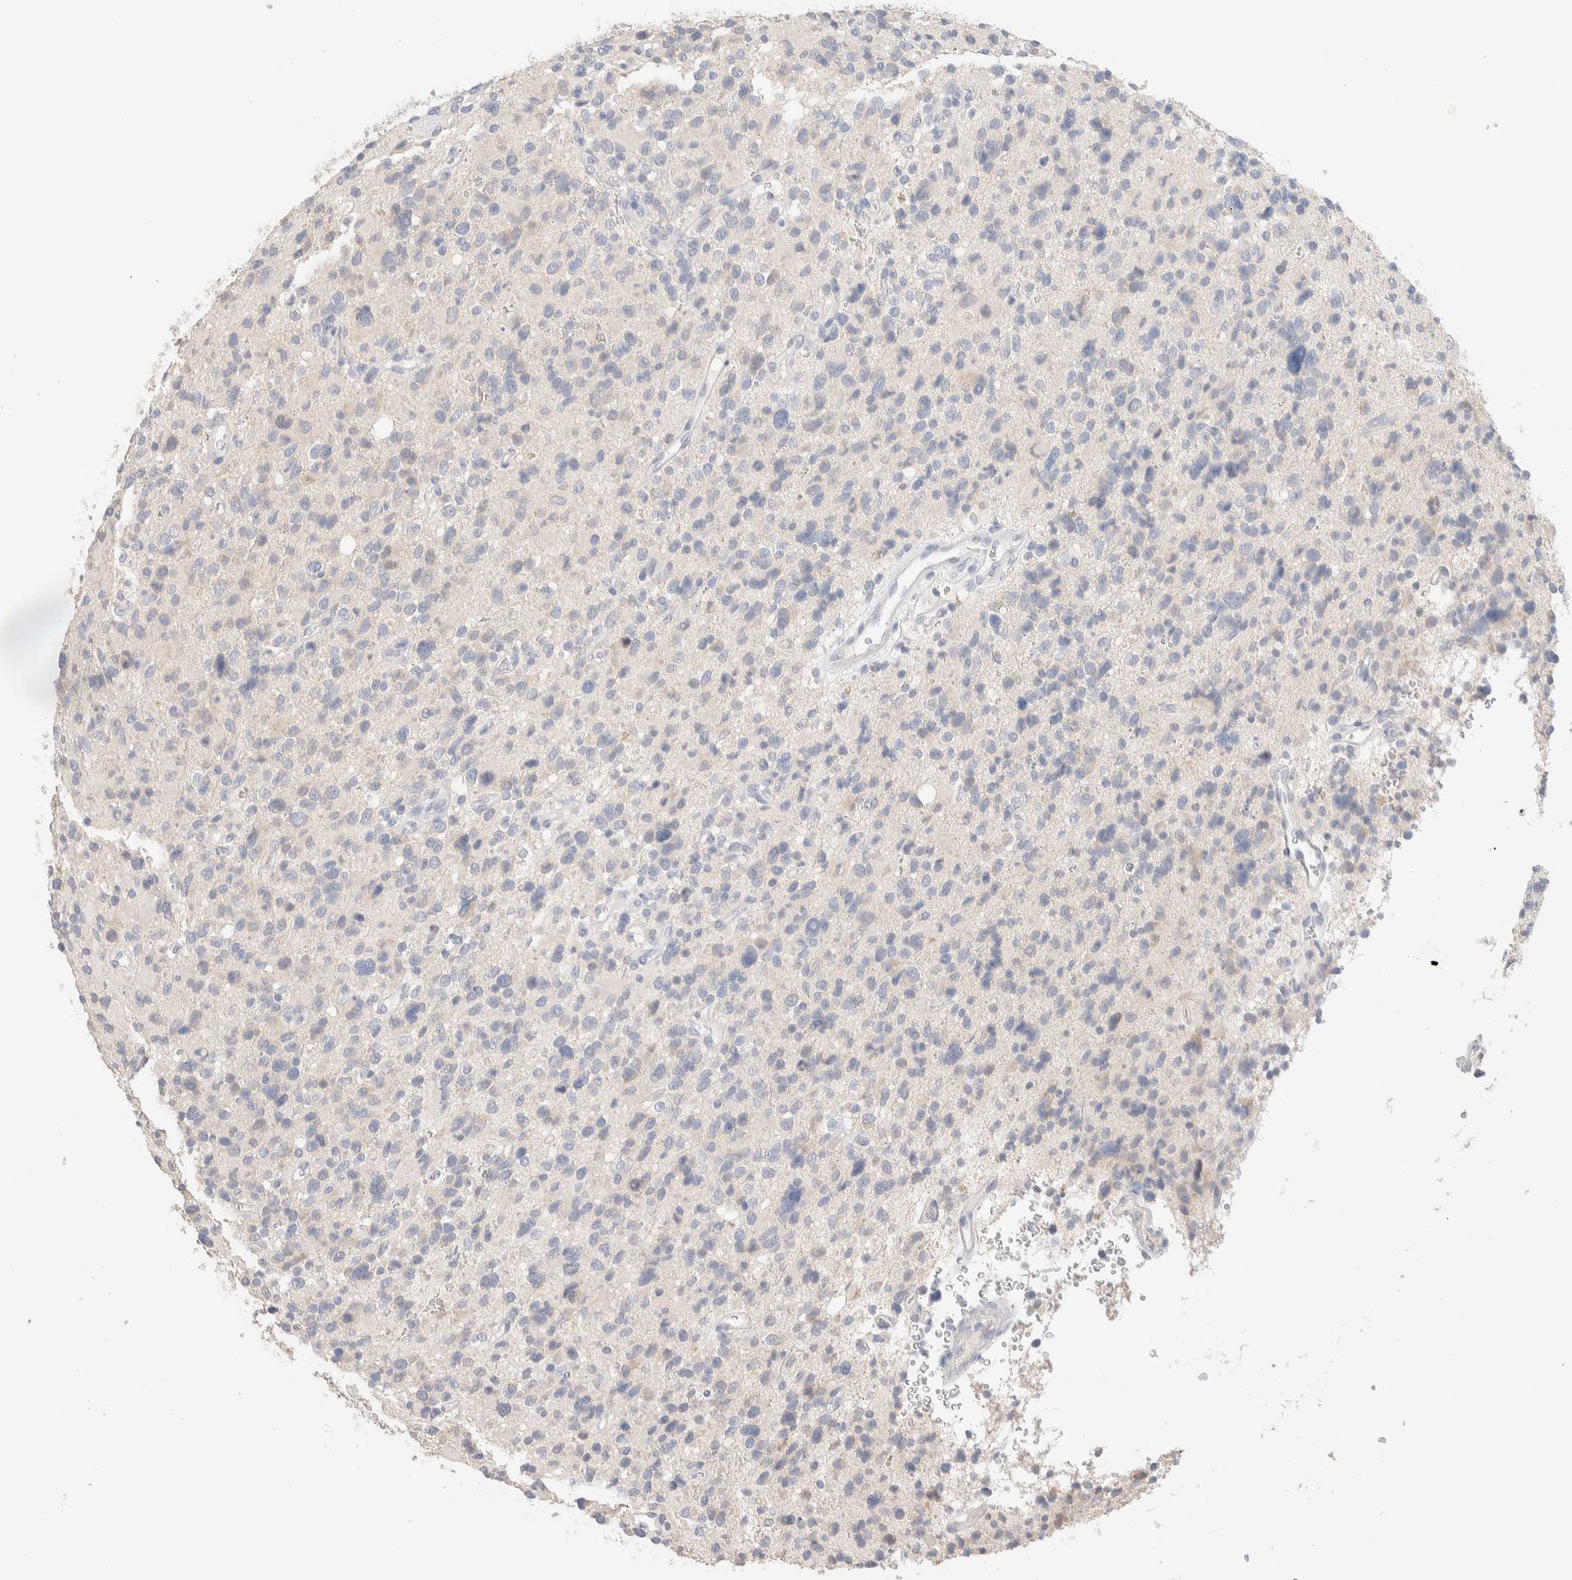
{"staining": {"intensity": "negative", "quantity": "none", "location": "none"}, "tissue": "glioma", "cell_type": "Tumor cells", "image_type": "cancer", "snomed": [{"axis": "morphology", "description": "Glioma, malignant, High grade"}, {"axis": "topography", "description": "Brain"}], "caption": "This is an IHC photomicrograph of malignant high-grade glioma. There is no staining in tumor cells.", "gene": "RIDA", "patient": {"sex": "male", "age": 48}}